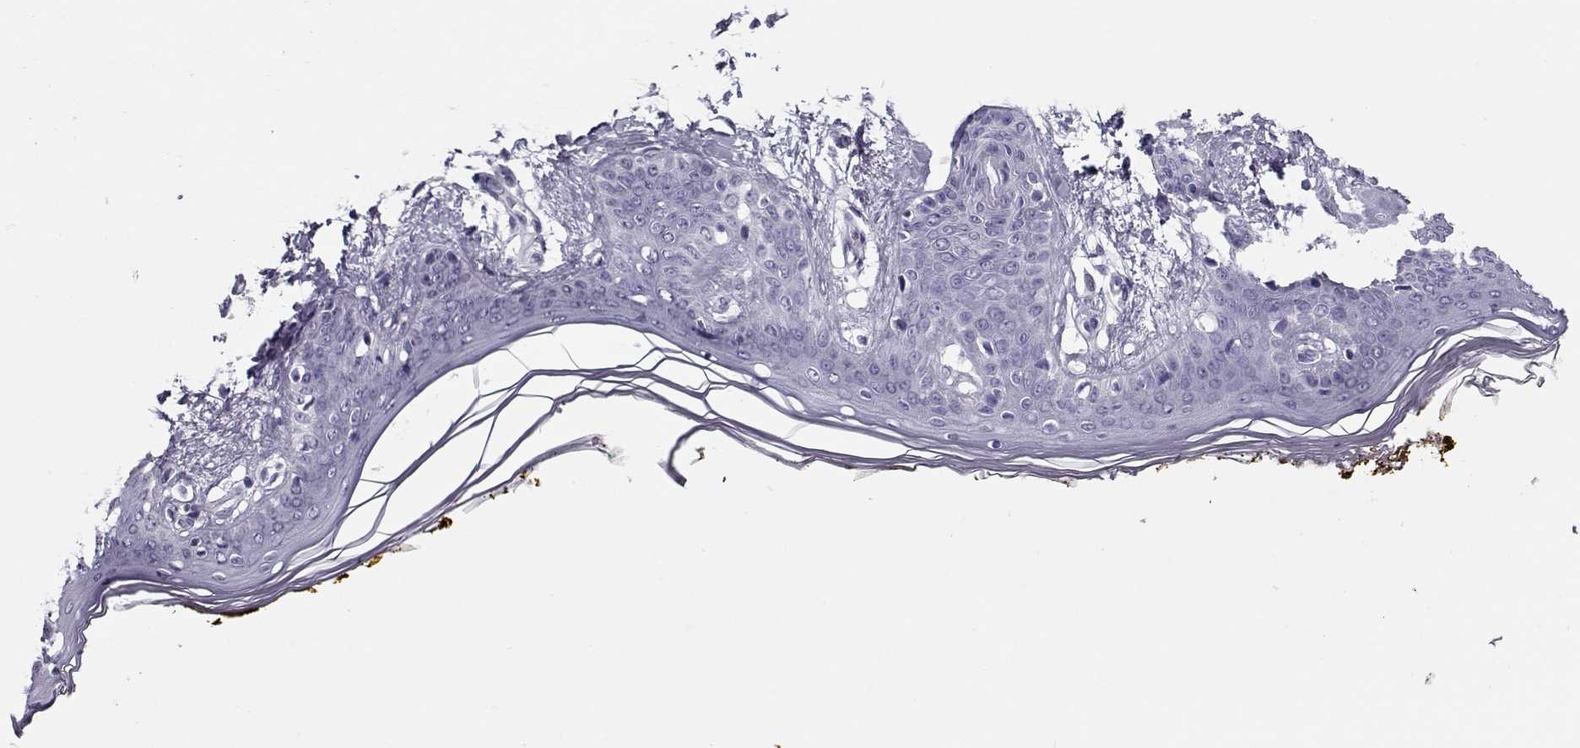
{"staining": {"intensity": "negative", "quantity": "none", "location": "none"}, "tissue": "skin", "cell_type": "Fibroblasts", "image_type": "normal", "snomed": [{"axis": "morphology", "description": "Normal tissue, NOS"}, {"axis": "topography", "description": "Skin"}], "caption": "IHC photomicrograph of normal skin: human skin stained with DAB reveals no significant protein staining in fibroblasts.", "gene": "GAGE10", "patient": {"sex": "female", "age": 34}}